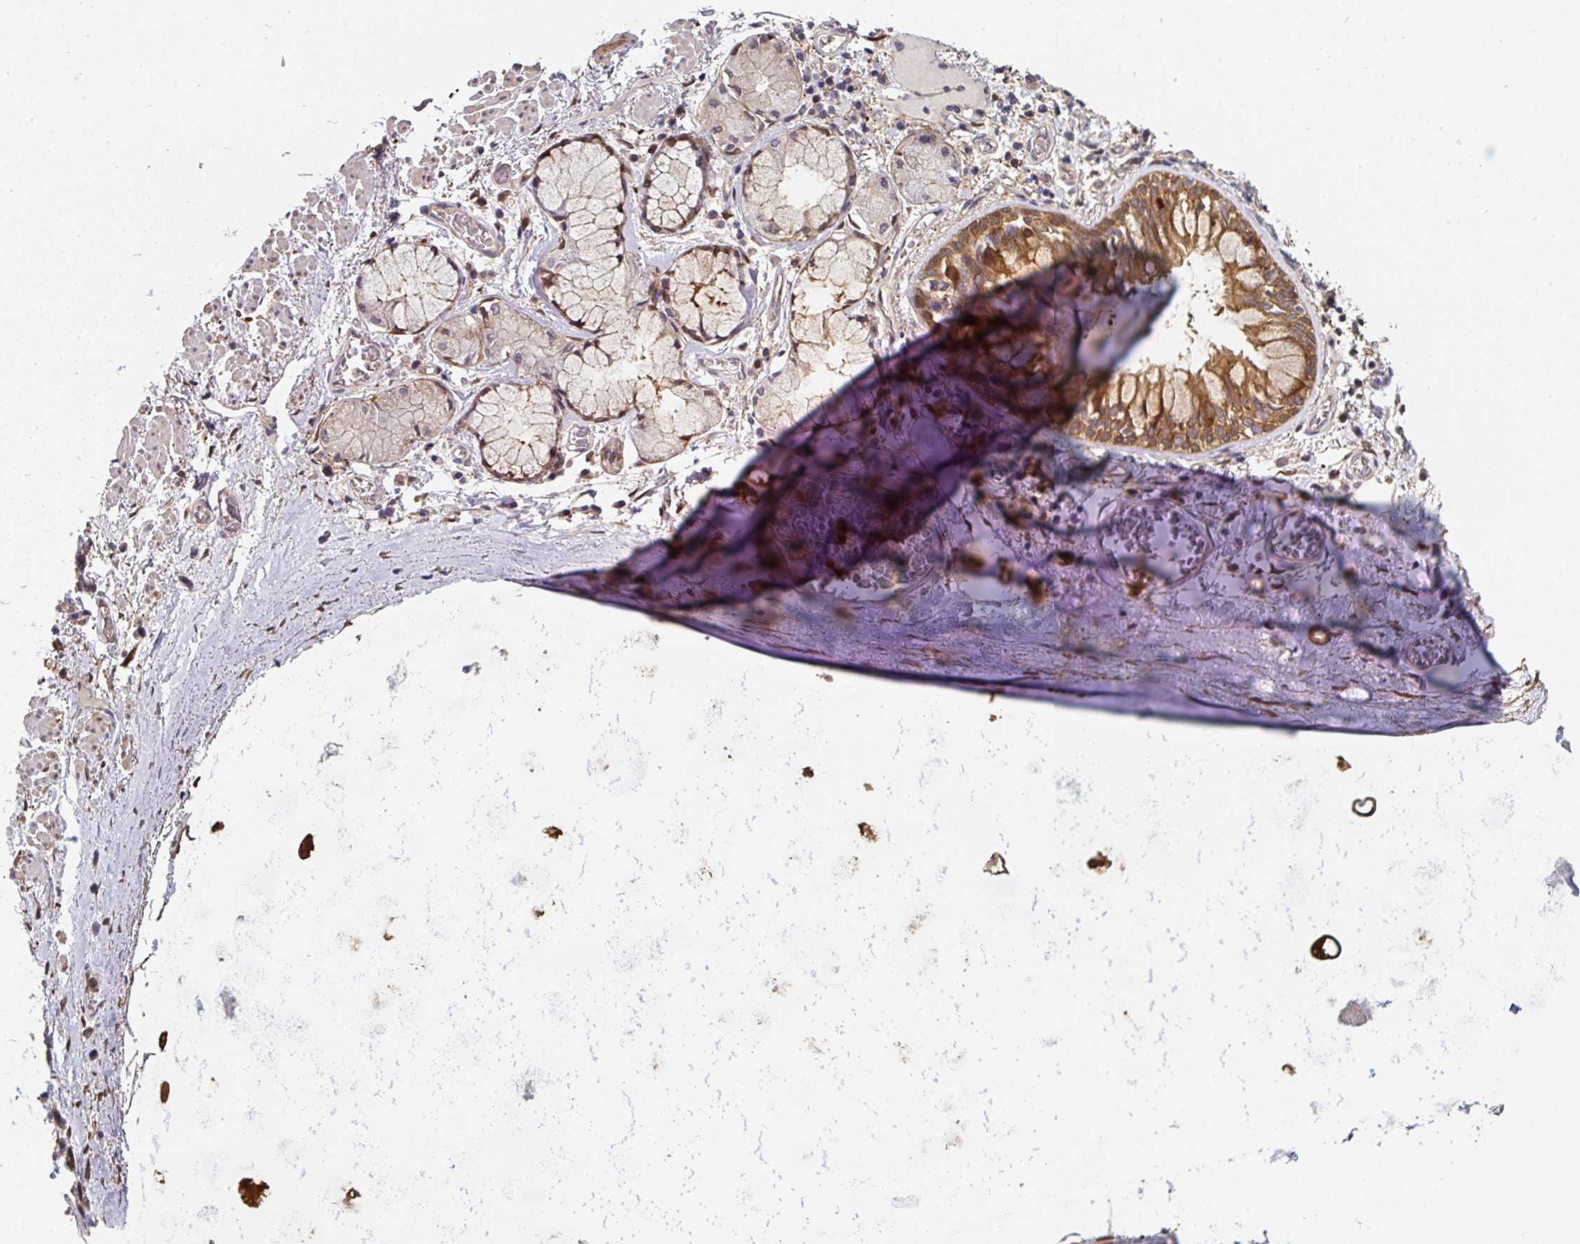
{"staining": {"intensity": "strong", "quantity": ">75%", "location": "cytoplasmic/membranous"}, "tissue": "soft tissue", "cell_type": "Chondrocytes", "image_type": "normal", "snomed": [{"axis": "morphology", "description": "Normal tissue, NOS"}, {"axis": "morphology", "description": "Degeneration, NOS"}, {"axis": "topography", "description": "Cartilage tissue"}, {"axis": "topography", "description": "Lung"}], "caption": "Protein analysis of unremarkable soft tissue demonstrates strong cytoplasmic/membranous expression in about >75% of chondrocytes.", "gene": "ST13", "patient": {"sex": "female", "age": 61}}